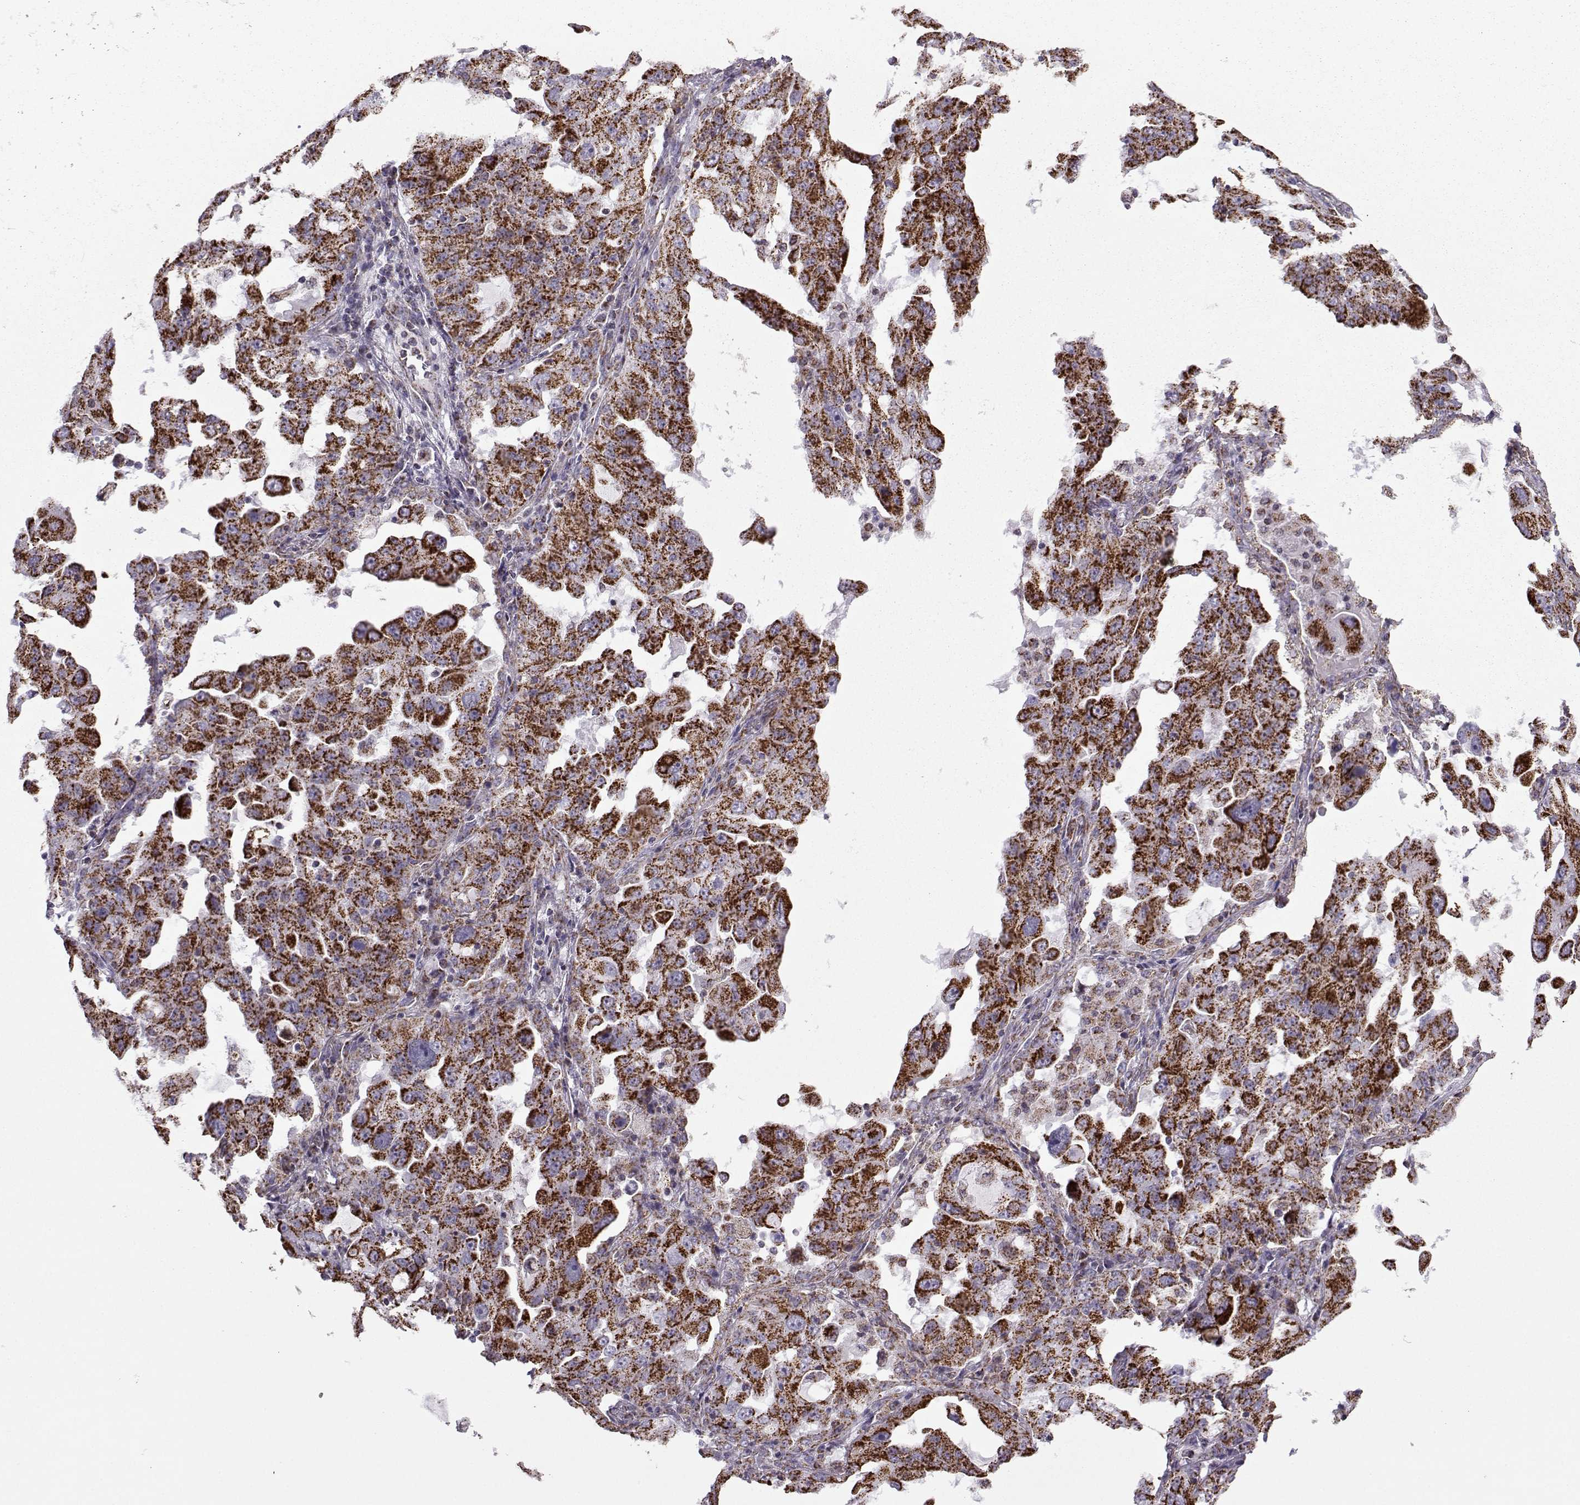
{"staining": {"intensity": "strong", "quantity": ">75%", "location": "cytoplasmic/membranous"}, "tissue": "lung cancer", "cell_type": "Tumor cells", "image_type": "cancer", "snomed": [{"axis": "morphology", "description": "Adenocarcinoma, NOS"}, {"axis": "topography", "description": "Lung"}], "caption": "Lung cancer (adenocarcinoma) stained with IHC reveals strong cytoplasmic/membranous positivity in about >75% of tumor cells. Using DAB (3,3'-diaminobenzidine) (brown) and hematoxylin (blue) stains, captured at high magnification using brightfield microscopy.", "gene": "NECAB3", "patient": {"sex": "female", "age": 61}}